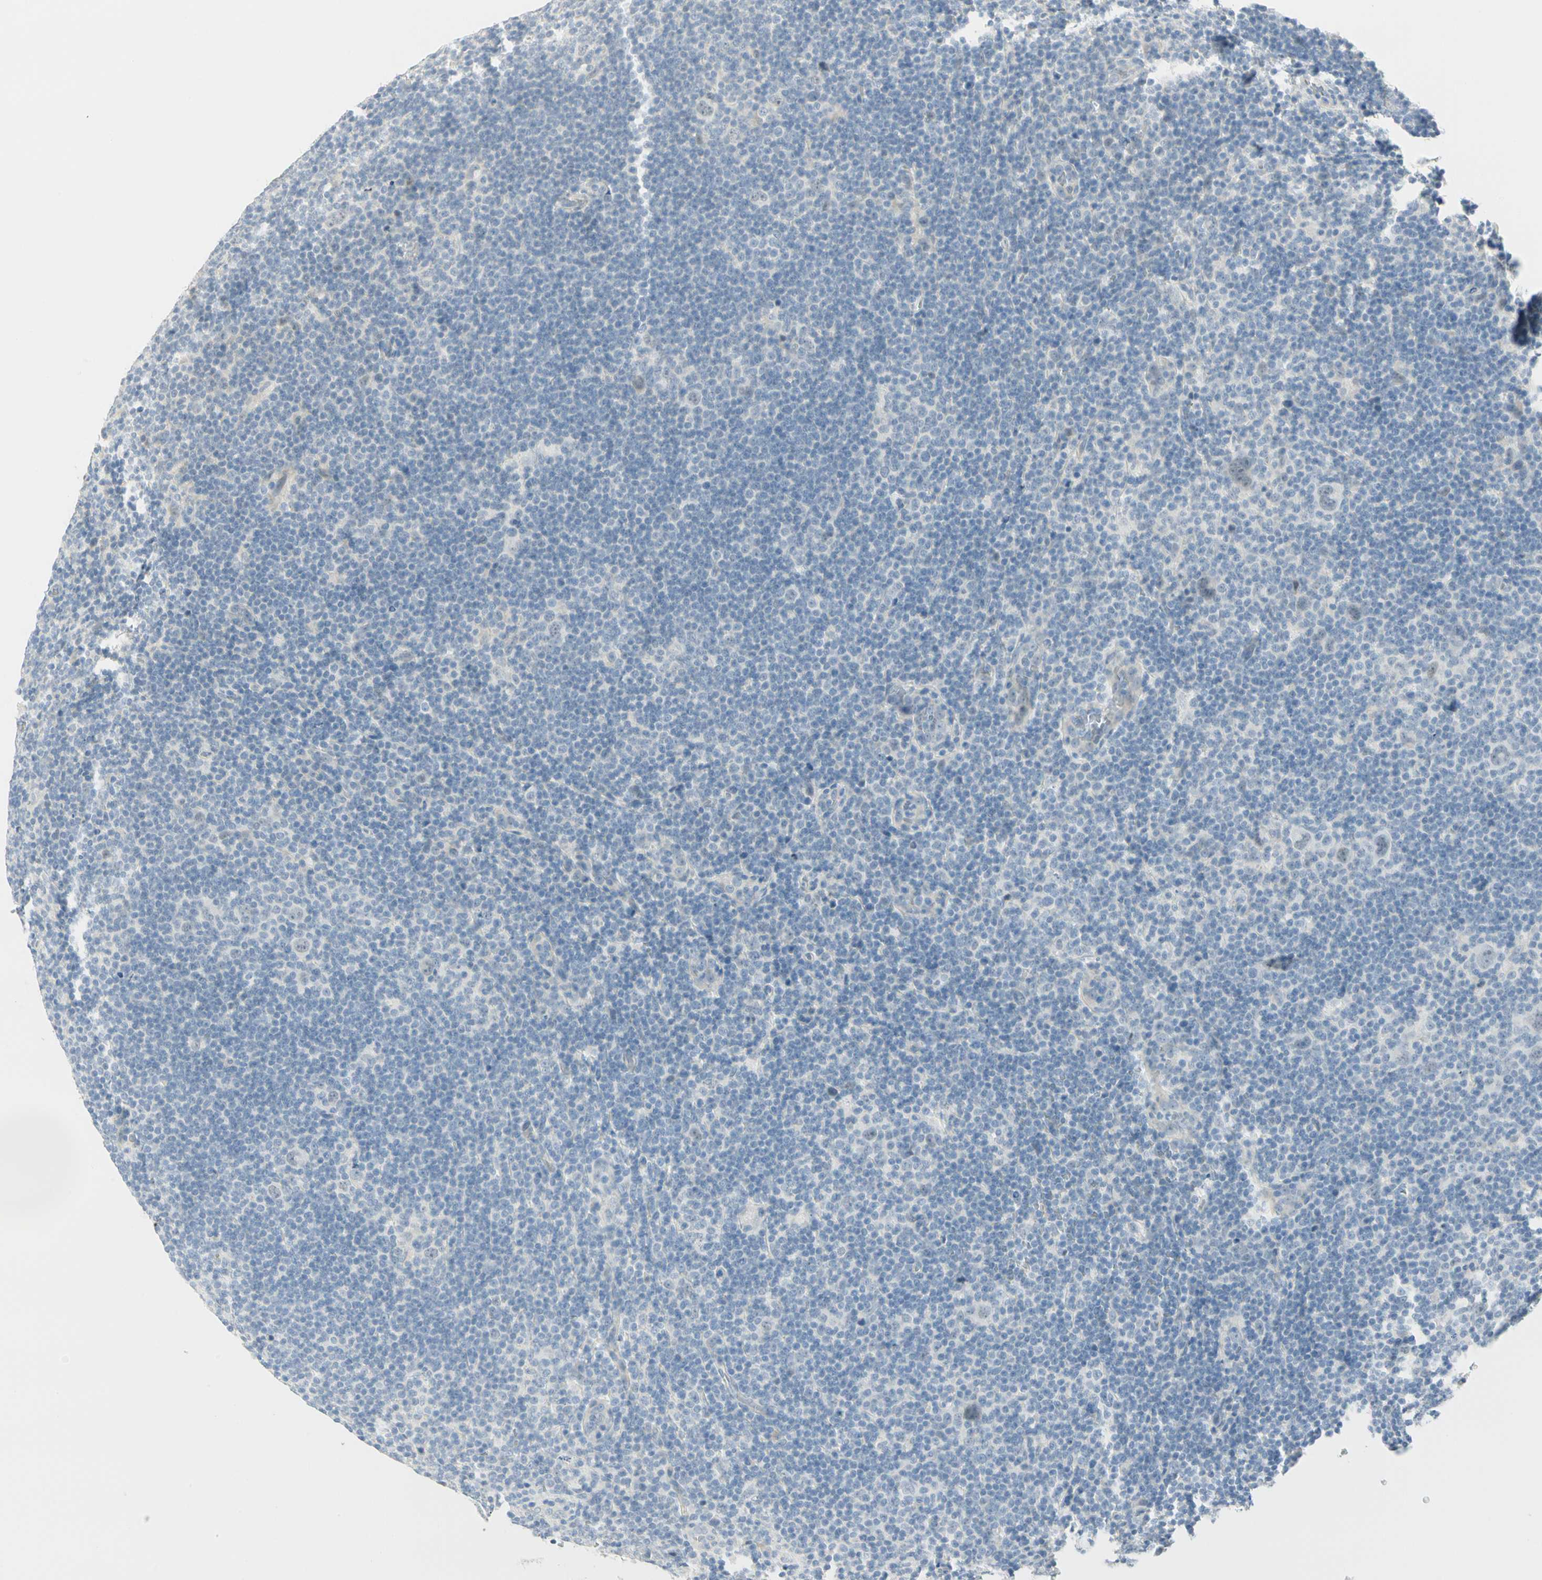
{"staining": {"intensity": "negative", "quantity": "none", "location": "none"}, "tissue": "lymphoma", "cell_type": "Tumor cells", "image_type": "cancer", "snomed": [{"axis": "morphology", "description": "Hodgkin's disease, NOS"}, {"axis": "topography", "description": "Lymph node"}], "caption": "There is no significant staining in tumor cells of lymphoma.", "gene": "MLLT10", "patient": {"sex": "female", "age": 57}}